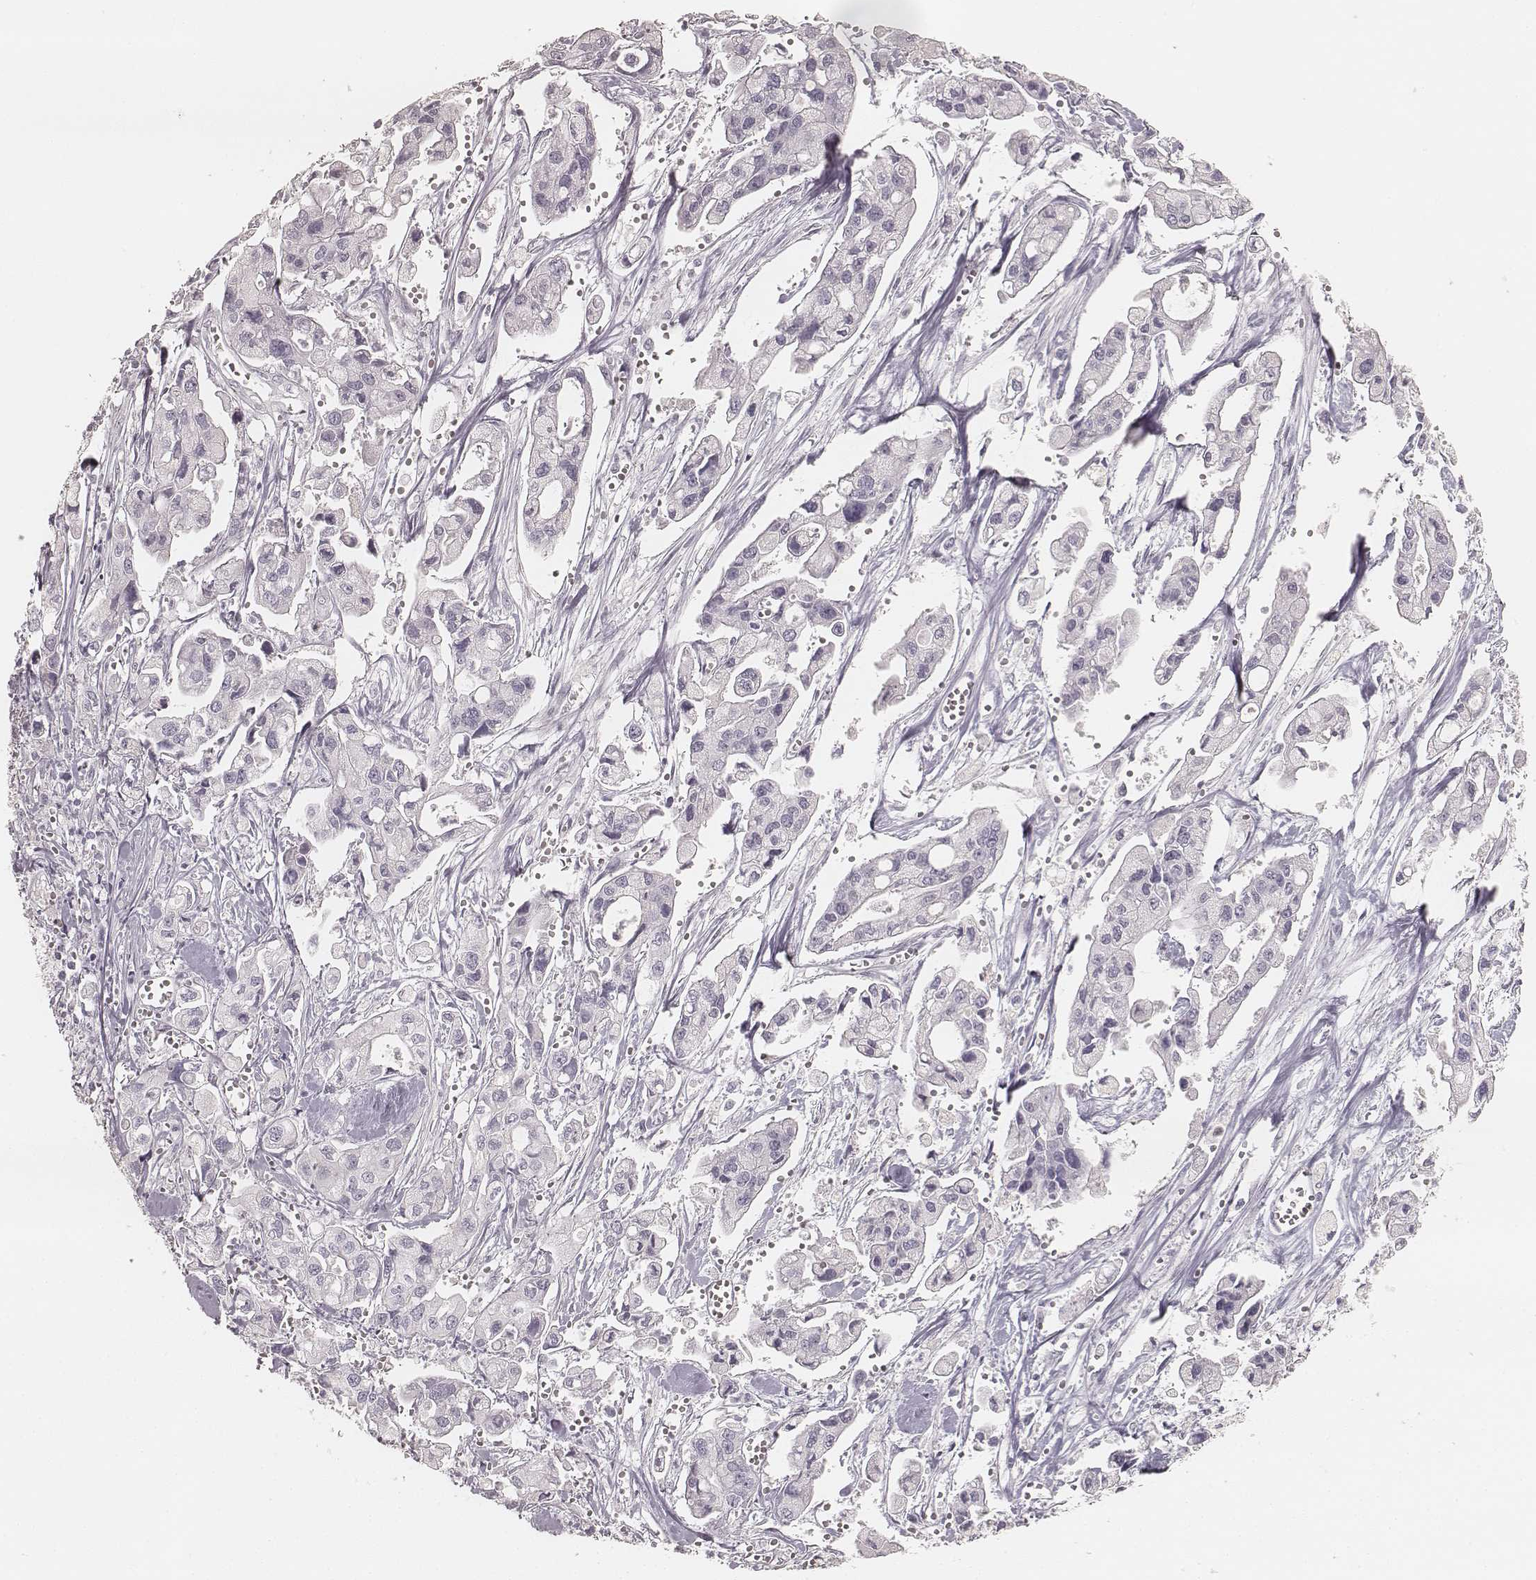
{"staining": {"intensity": "negative", "quantity": "none", "location": "none"}, "tissue": "pancreatic cancer", "cell_type": "Tumor cells", "image_type": "cancer", "snomed": [{"axis": "morphology", "description": "Adenocarcinoma, NOS"}, {"axis": "topography", "description": "Pancreas"}], "caption": "Immunohistochemistry (IHC) image of human adenocarcinoma (pancreatic) stained for a protein (brown), which demonstrates no expression in tumor cells.", "gene": "KRT31", "patient": {"sex": "male", "age": 70}}